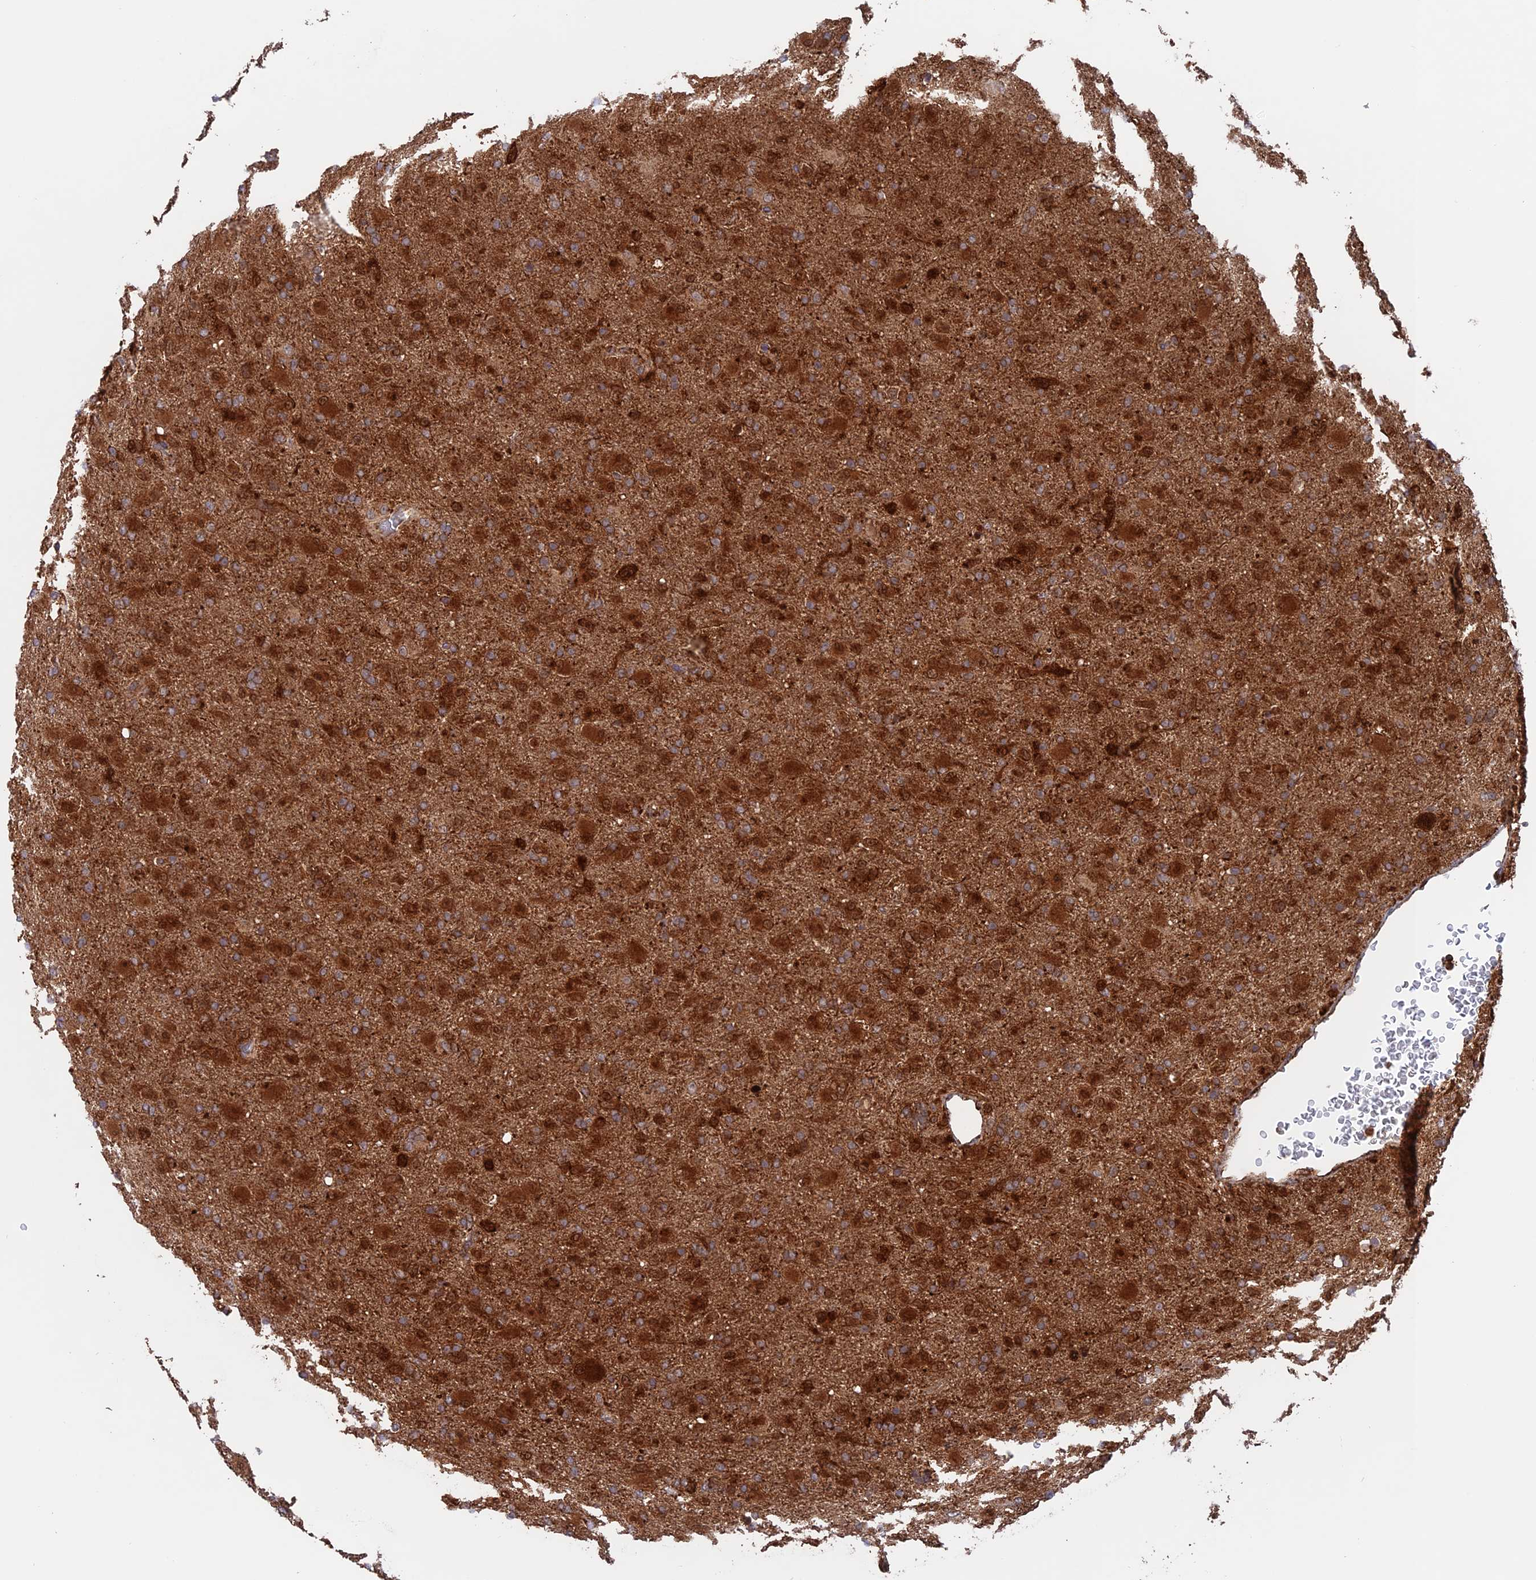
{"staining": {"intensity": "strong", "quantity": "25%-75%", "location": "cytoplasmic/membranous"}, "tissue": "glioma", "cell_type": "Tumor cells", "image_type": "cancer", "snomed": [{"axis": "morphology", "description": "Glioma, malignant, Low grade"}, {"axis": "topography", "description": "Brain"}], "caption": "This is a photomicrograph of immunohistochemistry staining of glioma, which shows strong staining in the cytoplasmic/membranous of tumor cells.", "gene": "DTYMK", "patient": {"sex": "male", "age": 65}}